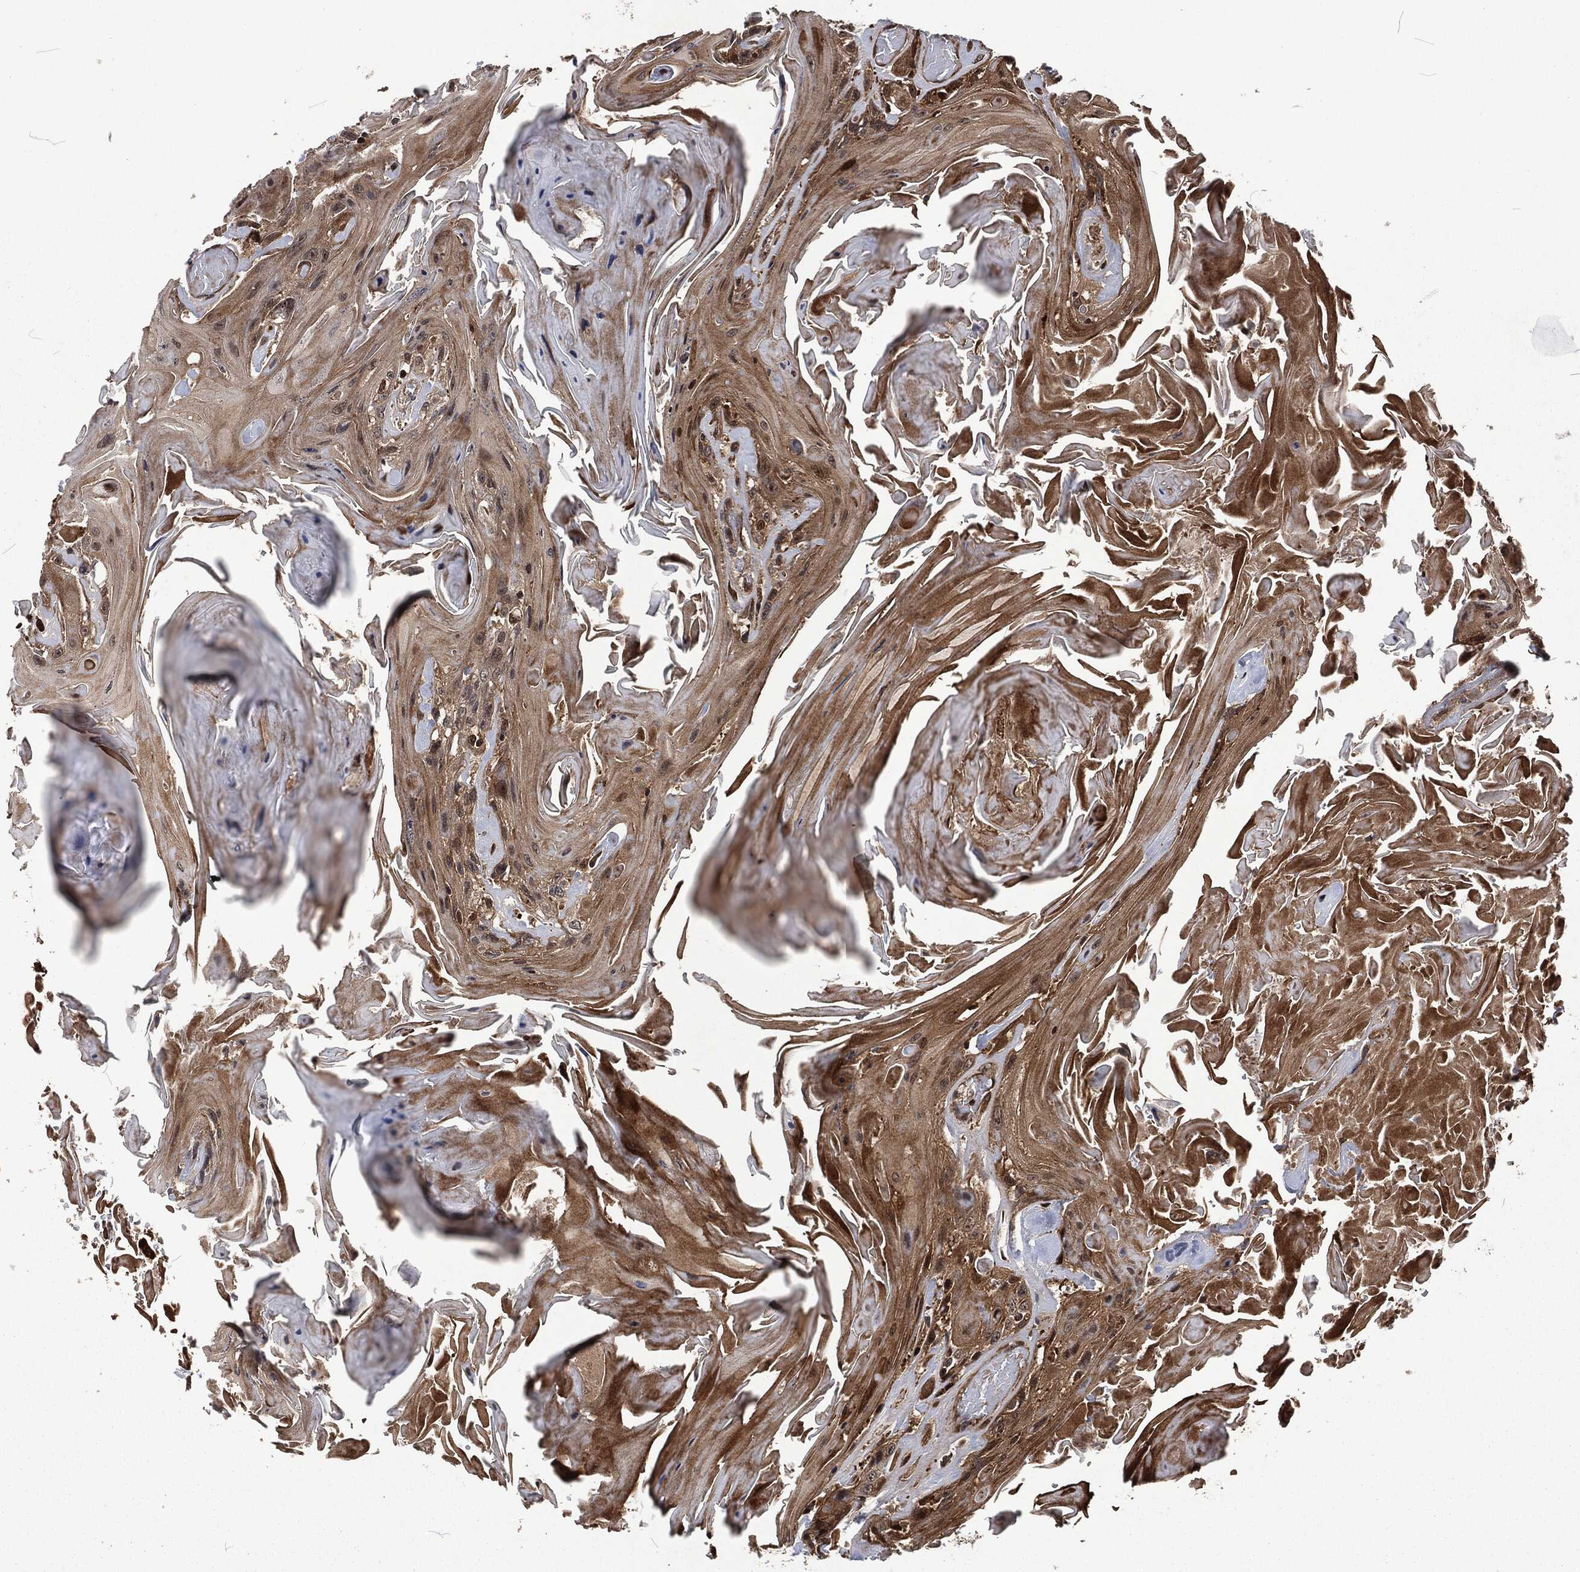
{"staining": {"intensity": "moderate", "quantity": "25%-75%", "location": "cytoplasmic/membranous"}, "tissue": "head and neck cancer", "cell_type": "Tumor cells", "image_type": "cancer", "snomed": [{"axis": "morphology", "description": "Squamous cell carcinoma, NOS"}, {"axis": "topography", "description": "Head-Neck"}], "caption": "This is a histology image of immunohistochemistry (IHC) staining of head and neck cancer, which shows moderate expression in the cytoplasmic/membranous of tumor cells.", "gene": "CMPK2", "patient": {"sex": "female", "age": 59}}